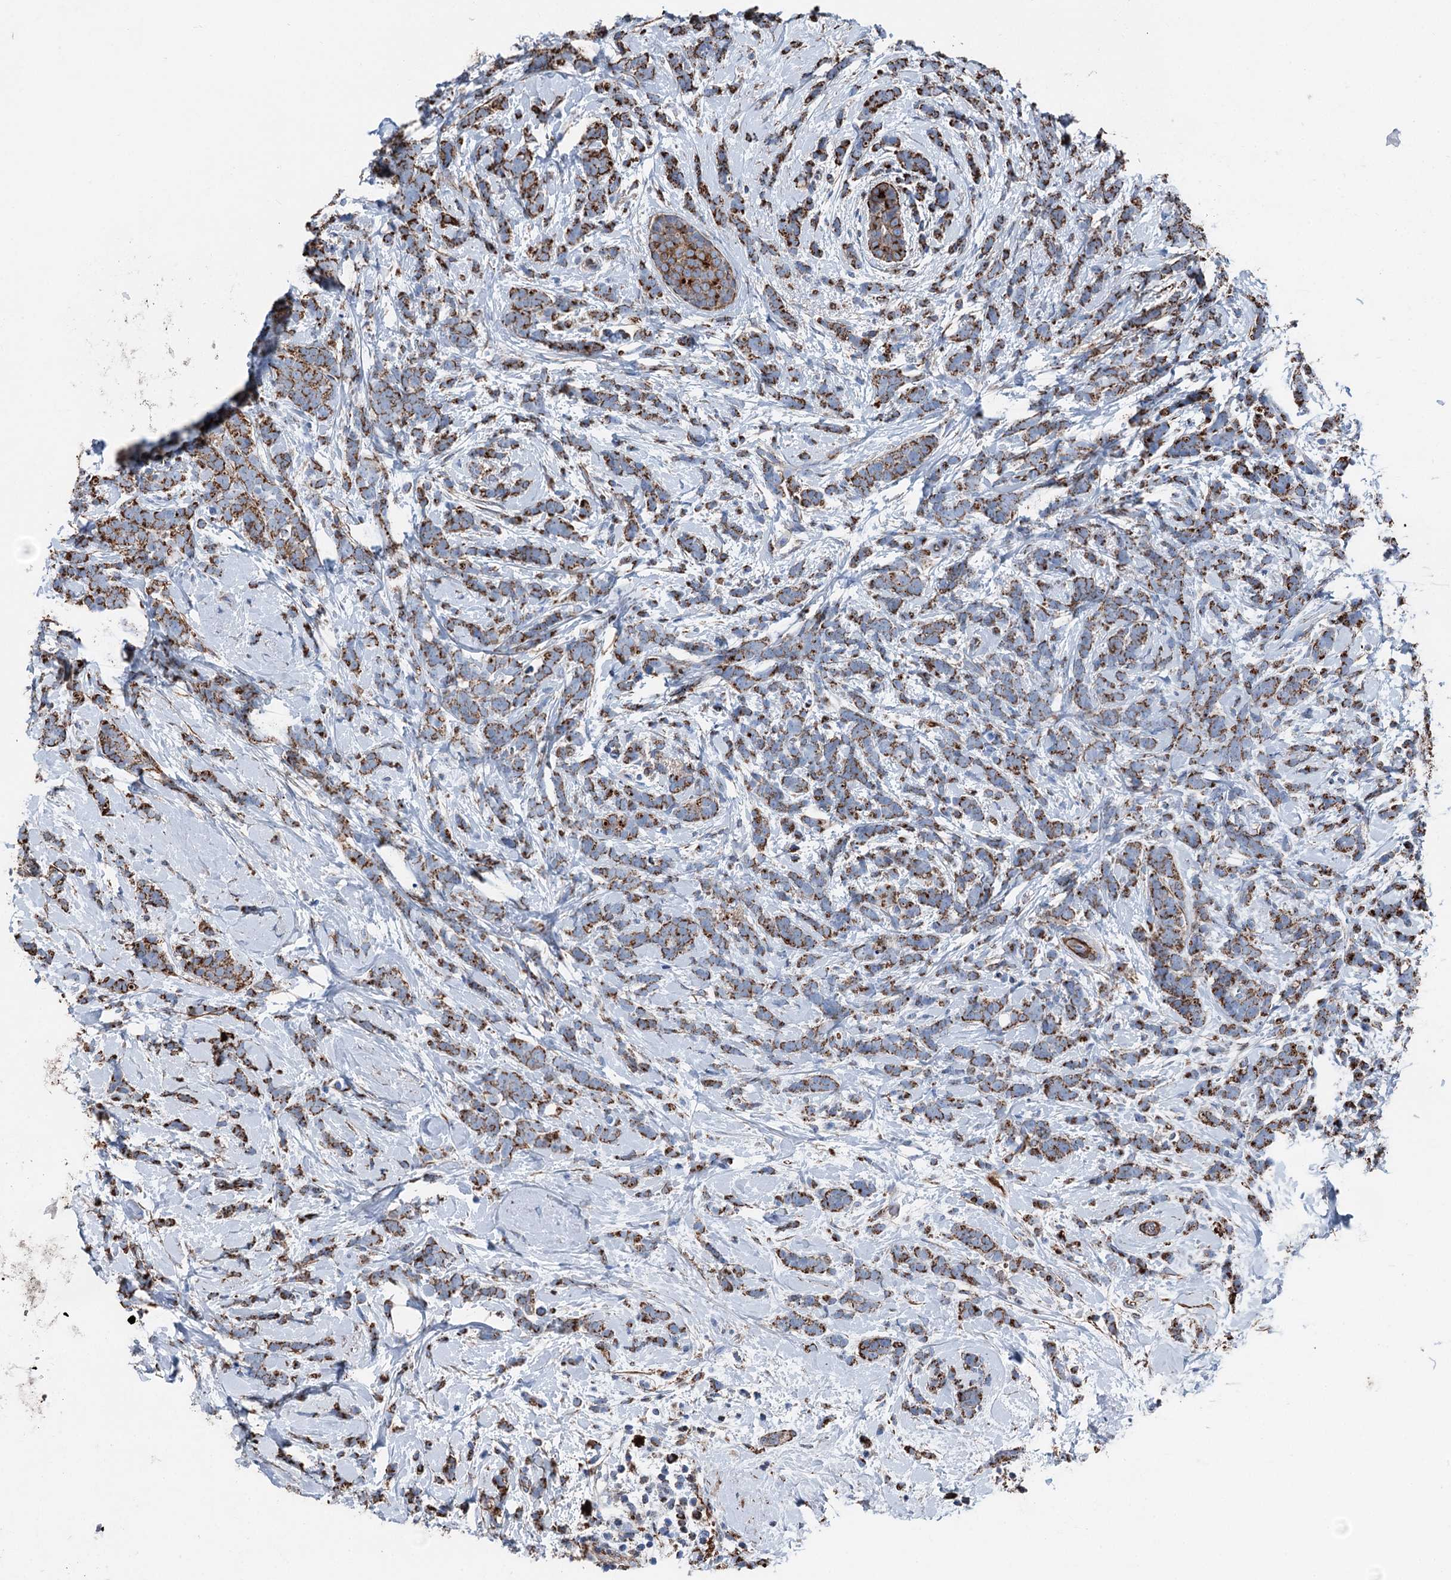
{"staining": {"intensity": "strong", "quantity": ">75%", "location": "cytoplasmic/membranous"}, "tissue": "breast cancer", "cell_type": "Tumor cells", "image_type": "cancer", "snomed": [{"axis": "morphology", "description": "Lobular carcinoma"}, {"axis": "topography", "description": "Breast"}], "caption": "Lobular carcinoma (breast) tissue exhibits strong cytoplasmic/membranous staining in approximately >75% of tumor cells", "gene": "DDIAS", "patient": {"sex": "female", "age": 58}}